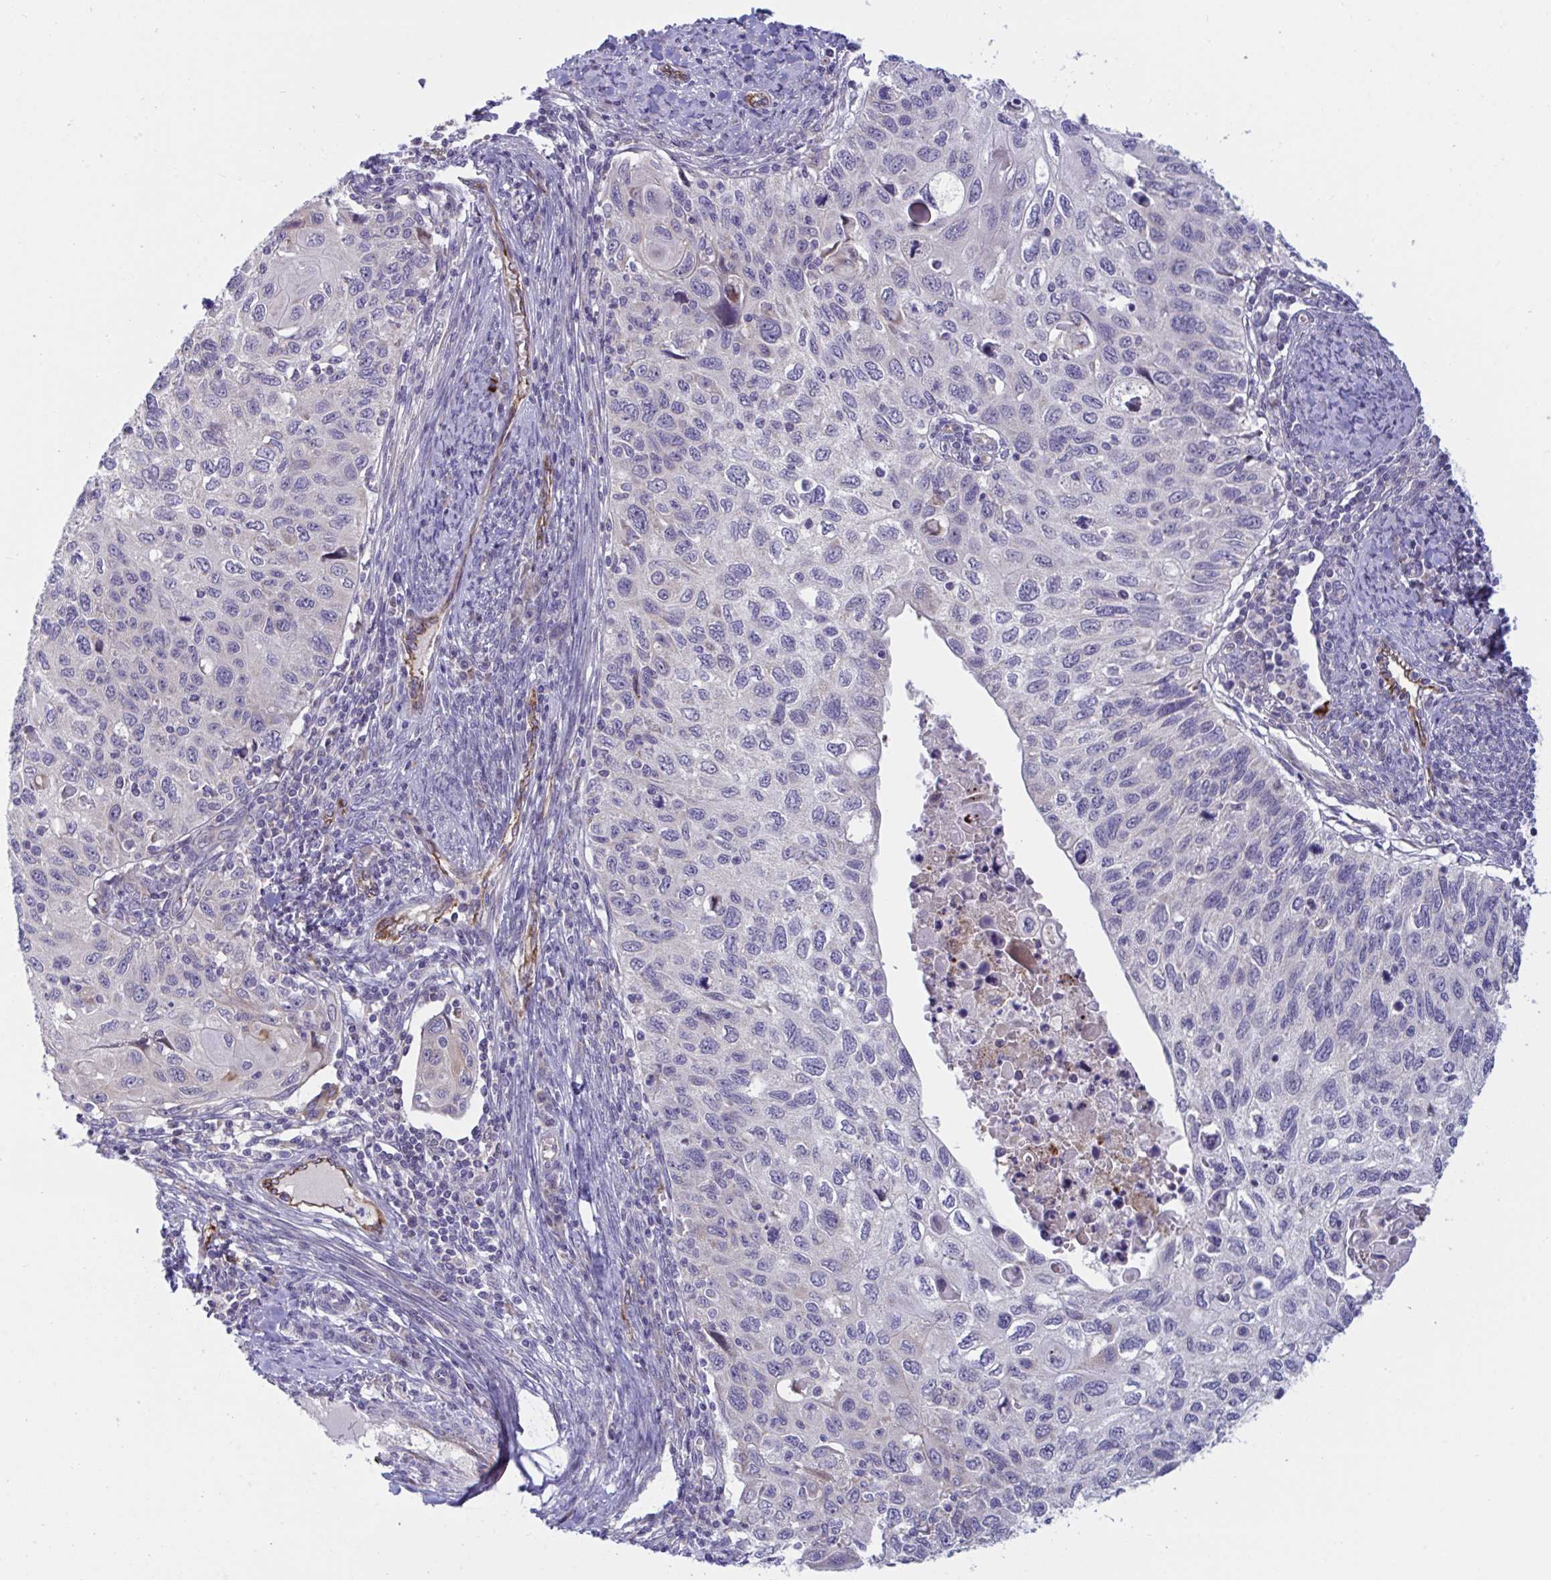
{"staining": {"intensity": "negative", "quantity": "none", "location": "none"}, "tissue": "cervical cancer", "cell_type": "Tumor cells", "image_type": "cancer", "snomed": [{"axis": "morphology", "description": "Squamous cell carcinoma, NOS"}, {"axis": "topography", "description": "Cervix"}], "caption": "Immunohistochemistry (IHC) of human cervical cancer (squamous cell carcinoma) displays no expression in tumor cells. (DAB (3,3'-diaminobenzidine) immunohistochemistry, high magnification).", "gene": "IL37", "patient": {"sex": "female", "age": 70}}